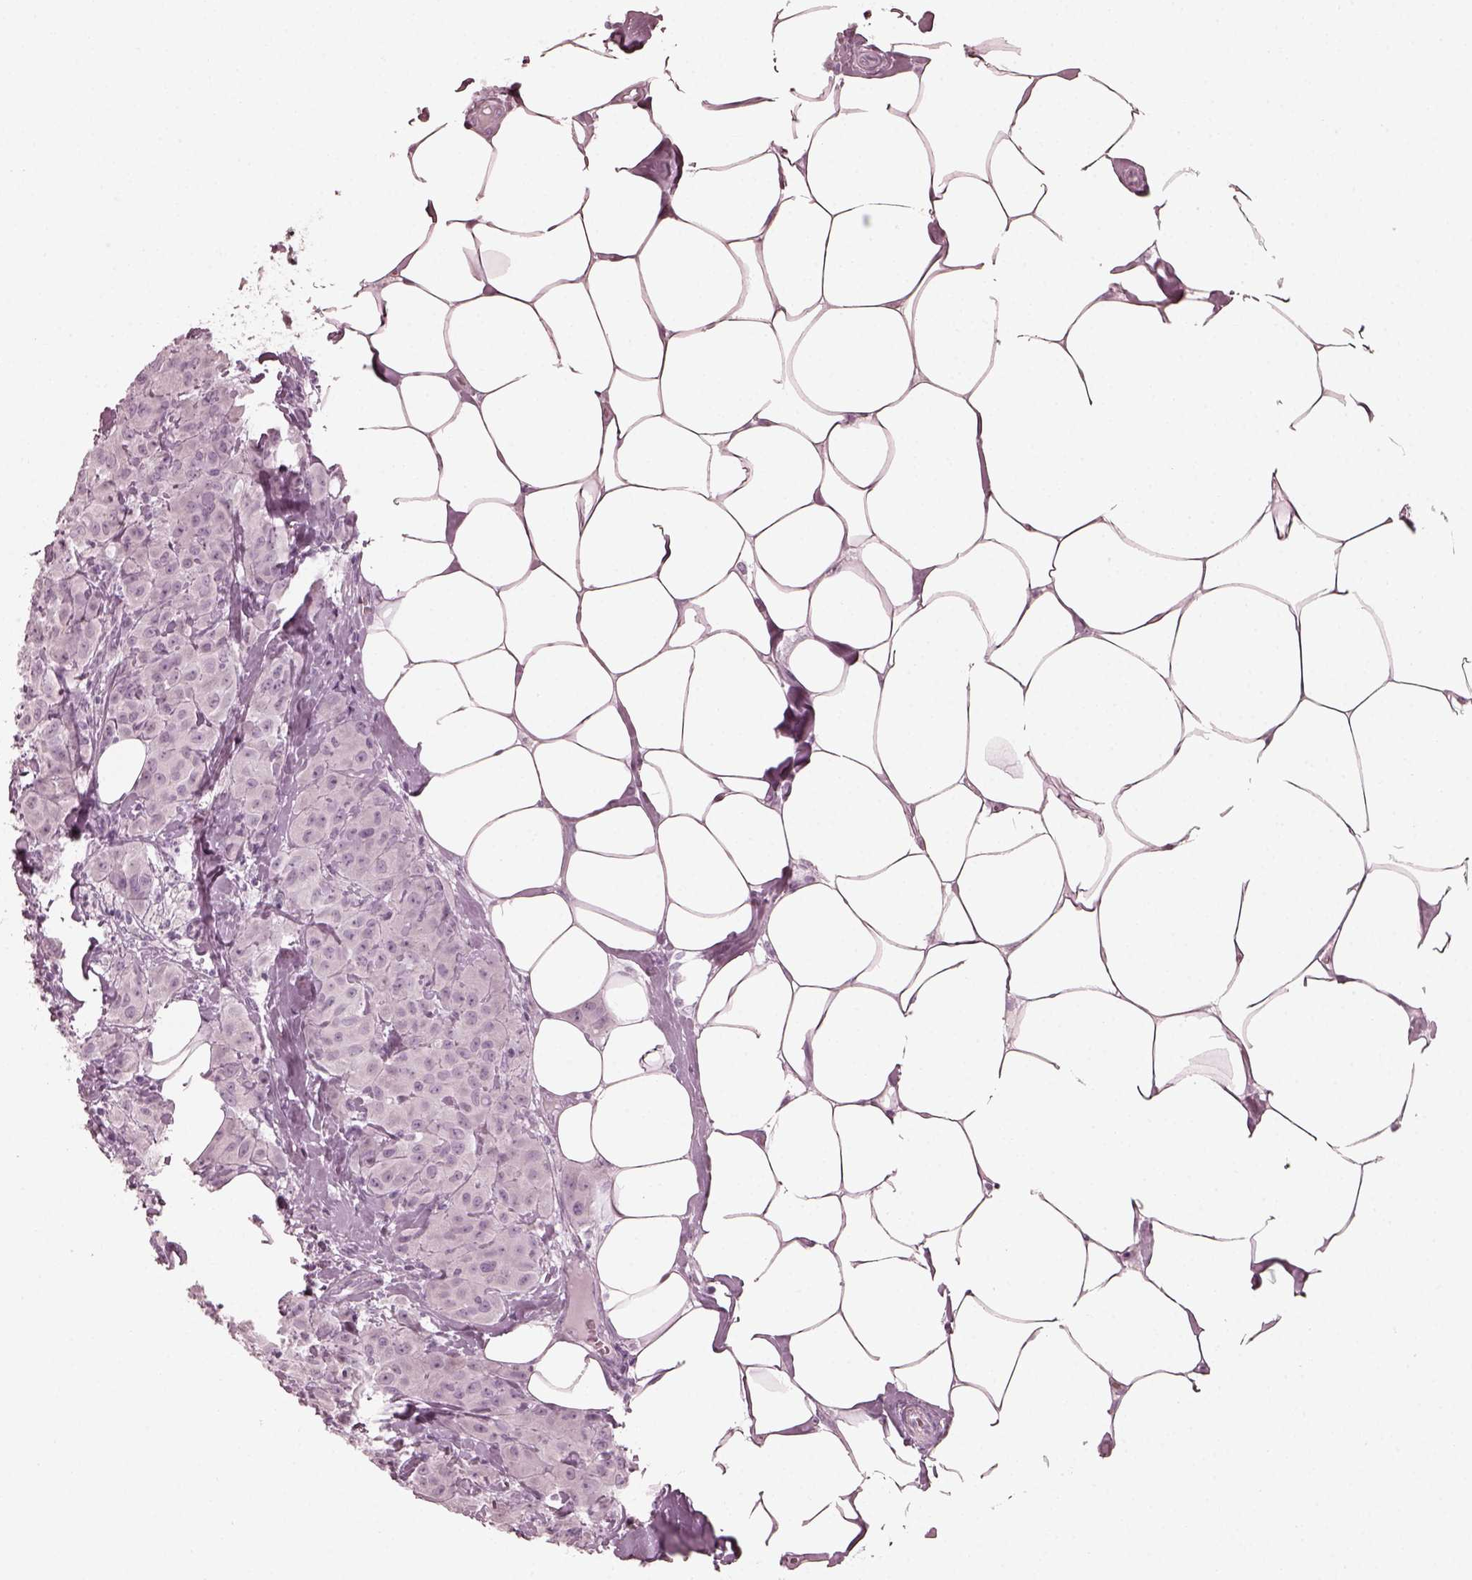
{"staining": {"intensity": "negative", "quantity": "none", "location": "none"}, "tissue": "breast cancer", "cell_type": "Tumor cells", "image_type": "cancer", "snomed": [{"axis": "morphology", "description": "Normal tissue, NOS"}, {"axis": "morphology", "description": "Duct carcinoma"}, {"axis": "topography", "description": "Breast"}], "caption": "The histopathology image demonstrates no significant positivity in tumor cells of breast intraductal carcinoma.", "gene": "SAXO2", "patient": {"sex": "female", "age": 43}}